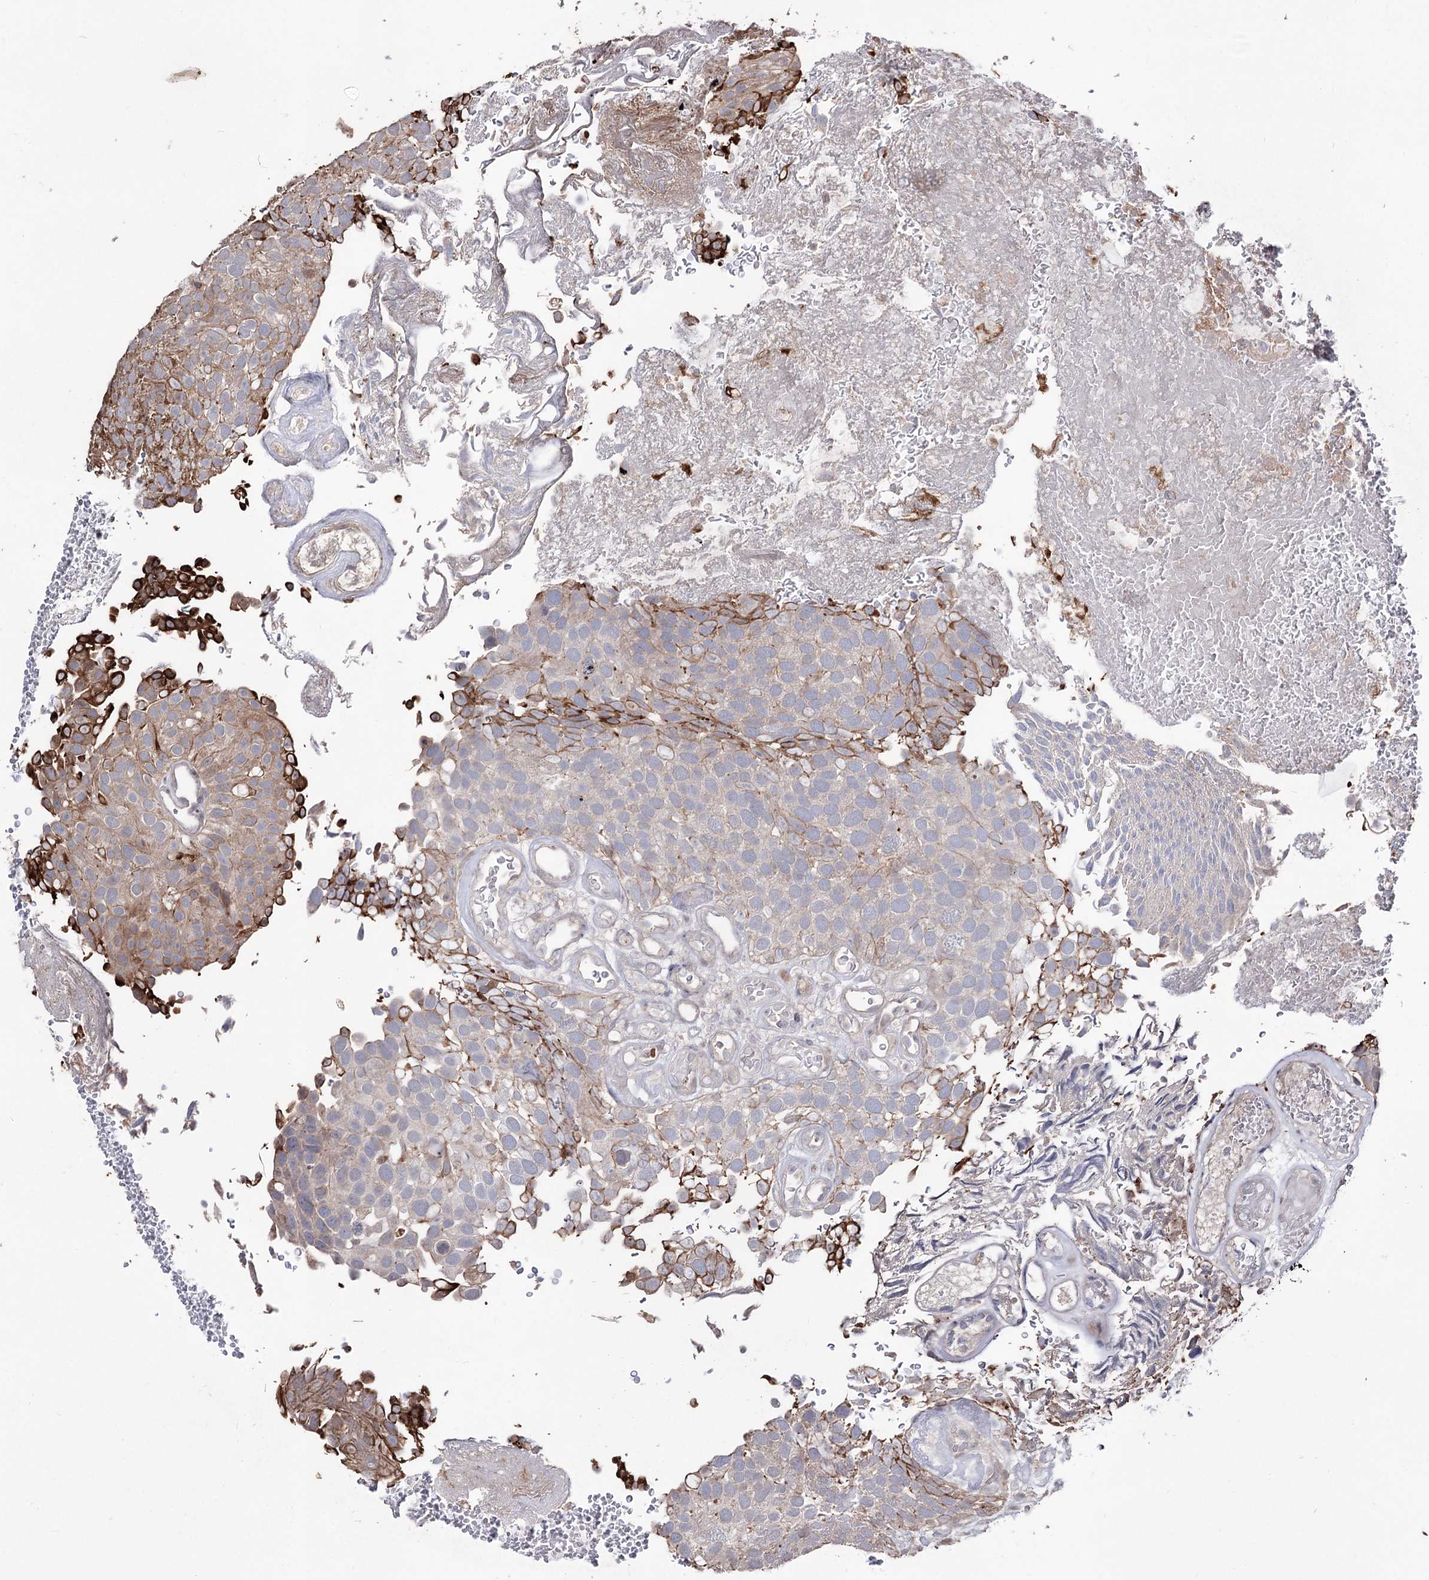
{"staining": {"intensity": "moderate", "quantity": "<25%", "location": "cytoplasmic/membranous"}, "tissue": "urothelial cancer", "cell_type": "Tumor cells", "image_type": "cancer", "snomed": [{"axis": "morphology", "description": "Urothelial carcinoma, Low grade"}, {"axis": "topography", "description": "Urinary bladder"}], "caption": "IHC of human urothelial cancer reveals low levels of moderate cytoplasmic/membranous expression in approximately <25% of tumor cells.", "gene": "CPNE8", "patient": {"sex": "male", "age": 78}}